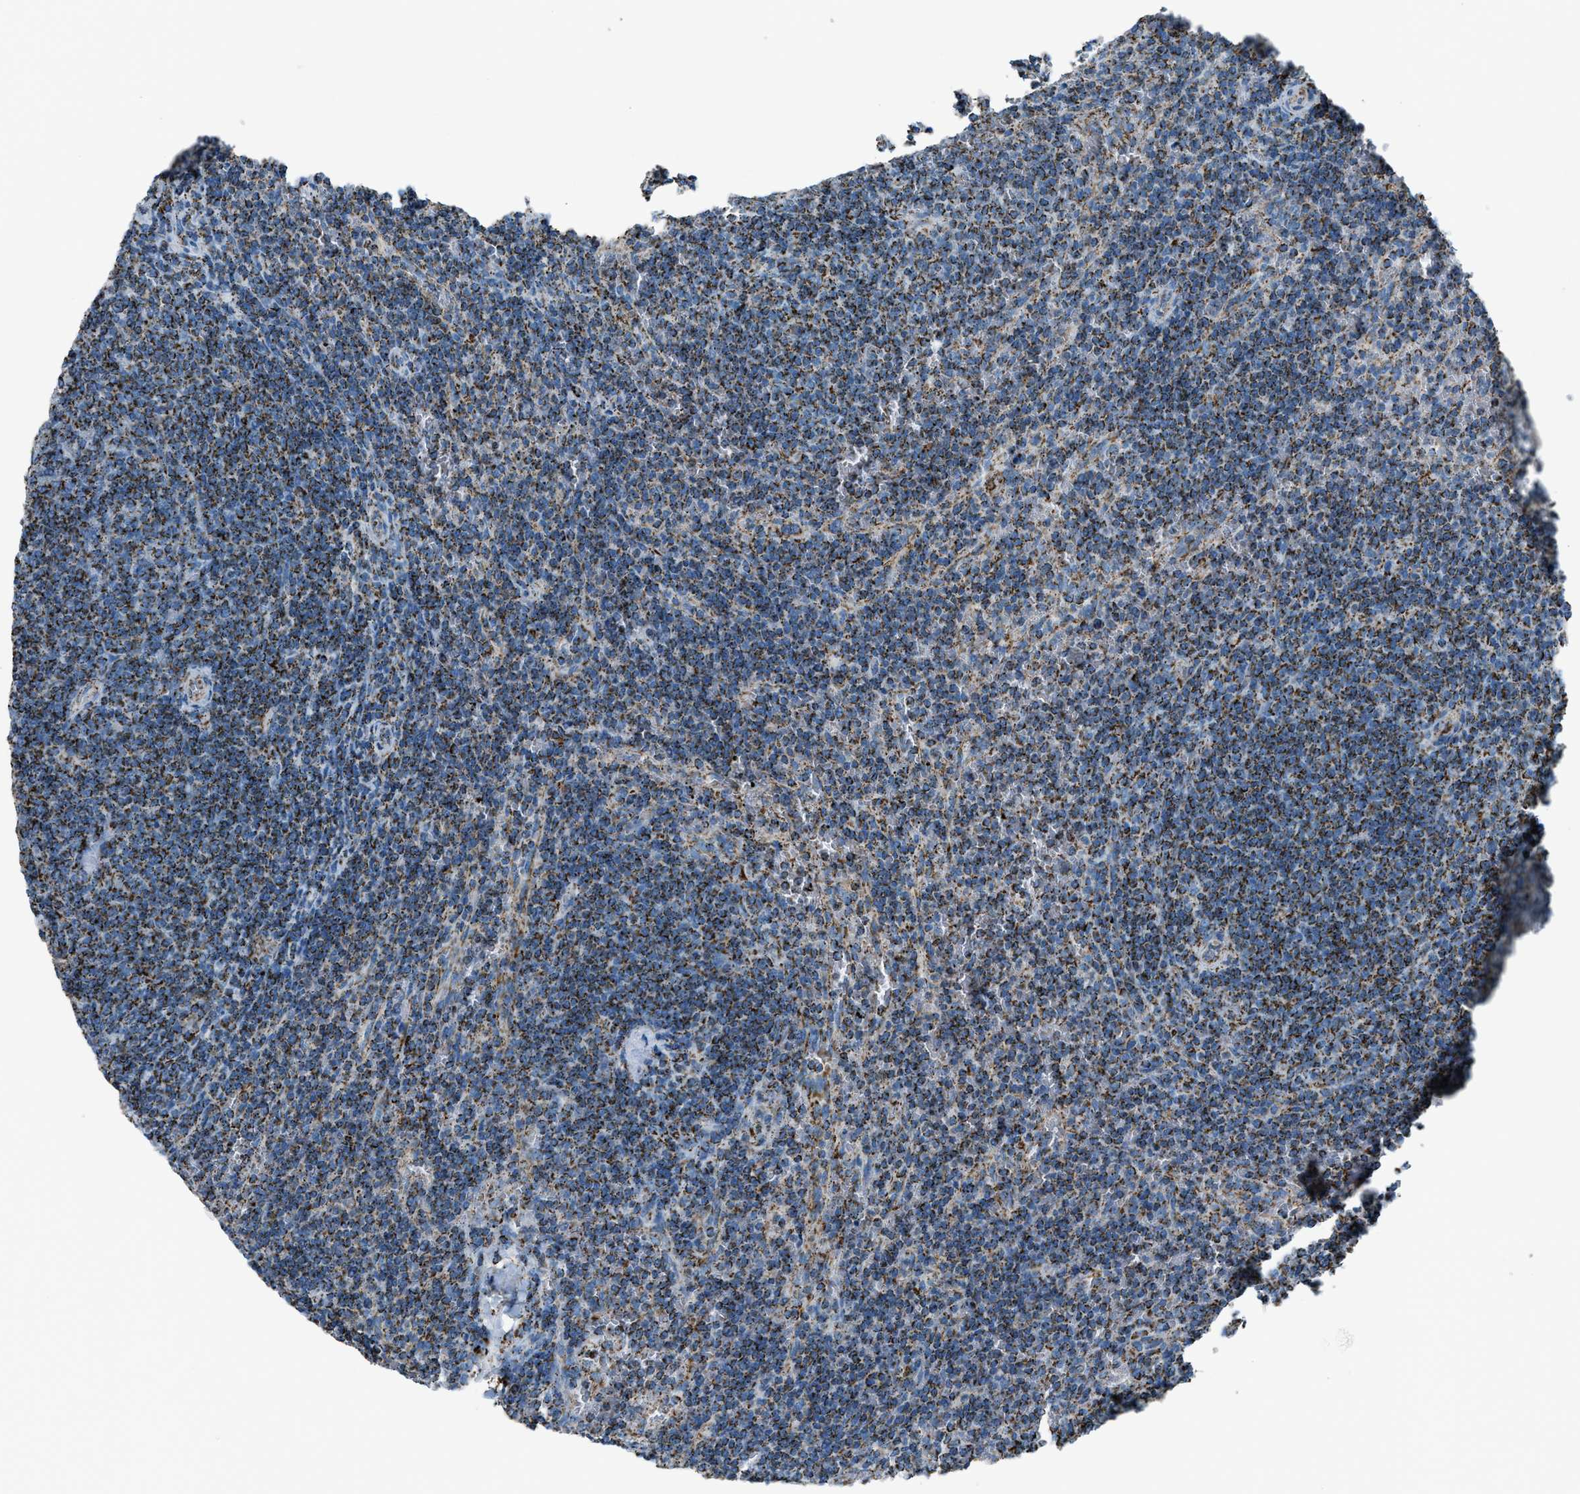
{"staining": {"intensity": "moderate", "quantity": ">75%", "location": "cytoplasmic/membranous"}, "tissue": "lymphoma", "cell_type": "Tumor cells", "image_type": "cancer", "snomed": [{"axis": "morphology", "description": "Malignant lymphoma, non-Hodgkin's type, Low grade"}, {"axis": "topography", "description": "Spleen"}], "caption": "Immunohistochemical staining of lymphoma exhibits medium levels of moderate cytoplasmic/membranous protein expression in about >75% of tumor cells.", "gene": "MDH2", "patient": {"sex": "female", "age": 50}}